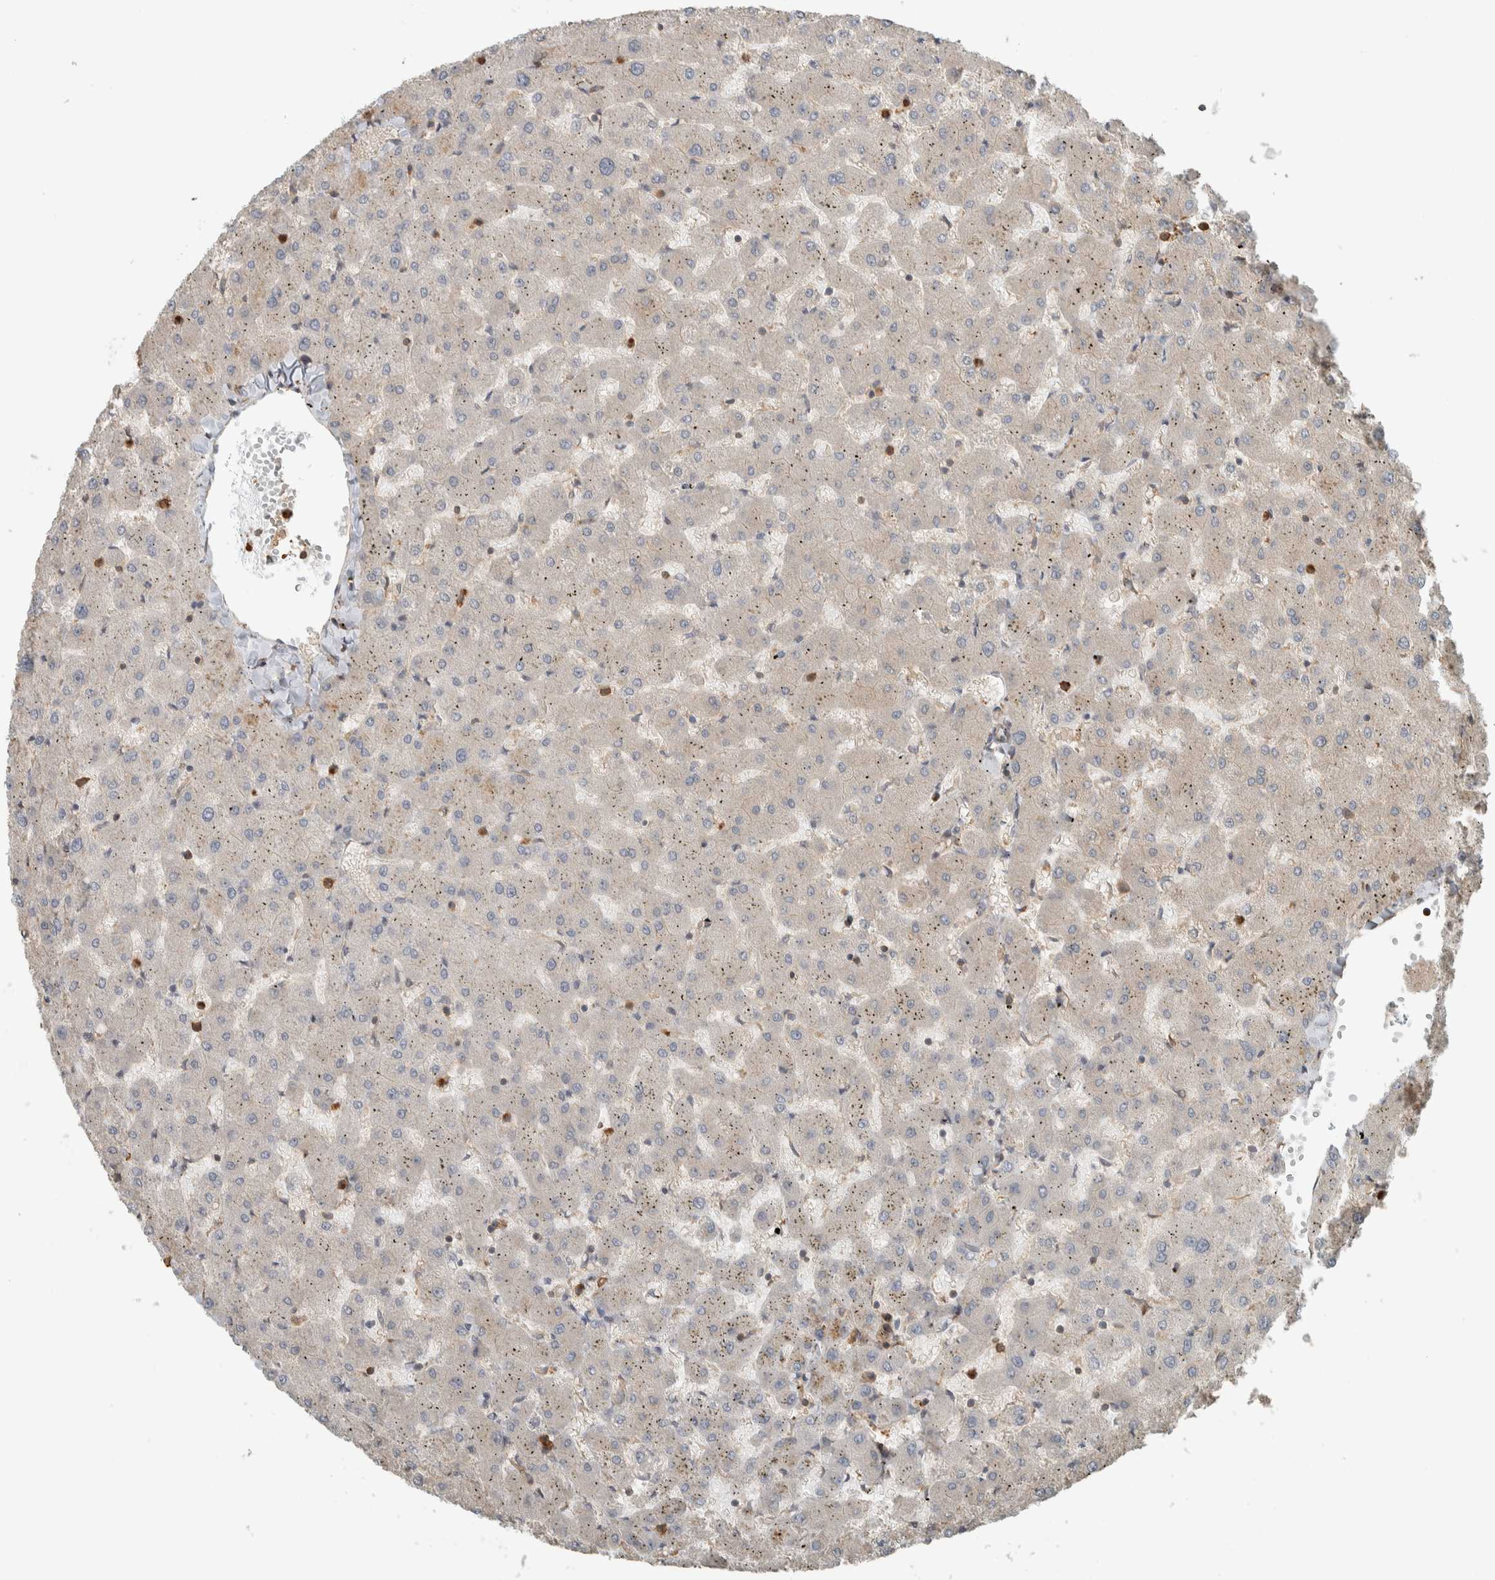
{"staining": {"intensity": "weak", "quantity": ">75%", "location": "cytoplasmic/membranous"}, "tissue": "liver", "cell_type": "Cholangiocytes", "image_type": "normal", "snomed": [{"axis": "morphology", "description": "Normal tissue, NOS"}, {"axis": "topography", "description": "Liver"}], "caption": "The photomicrograph reveals immunohistochemical staining of unremarkable liver. There is weak cytoplasmic/membranous positivity is identified in approximately >75% of cholangiocytes. (Brightfield microscopy of DAB IHC at high magnification).", "gene": "CNTROB", "patient": {"sex": "female", "age": 63}}